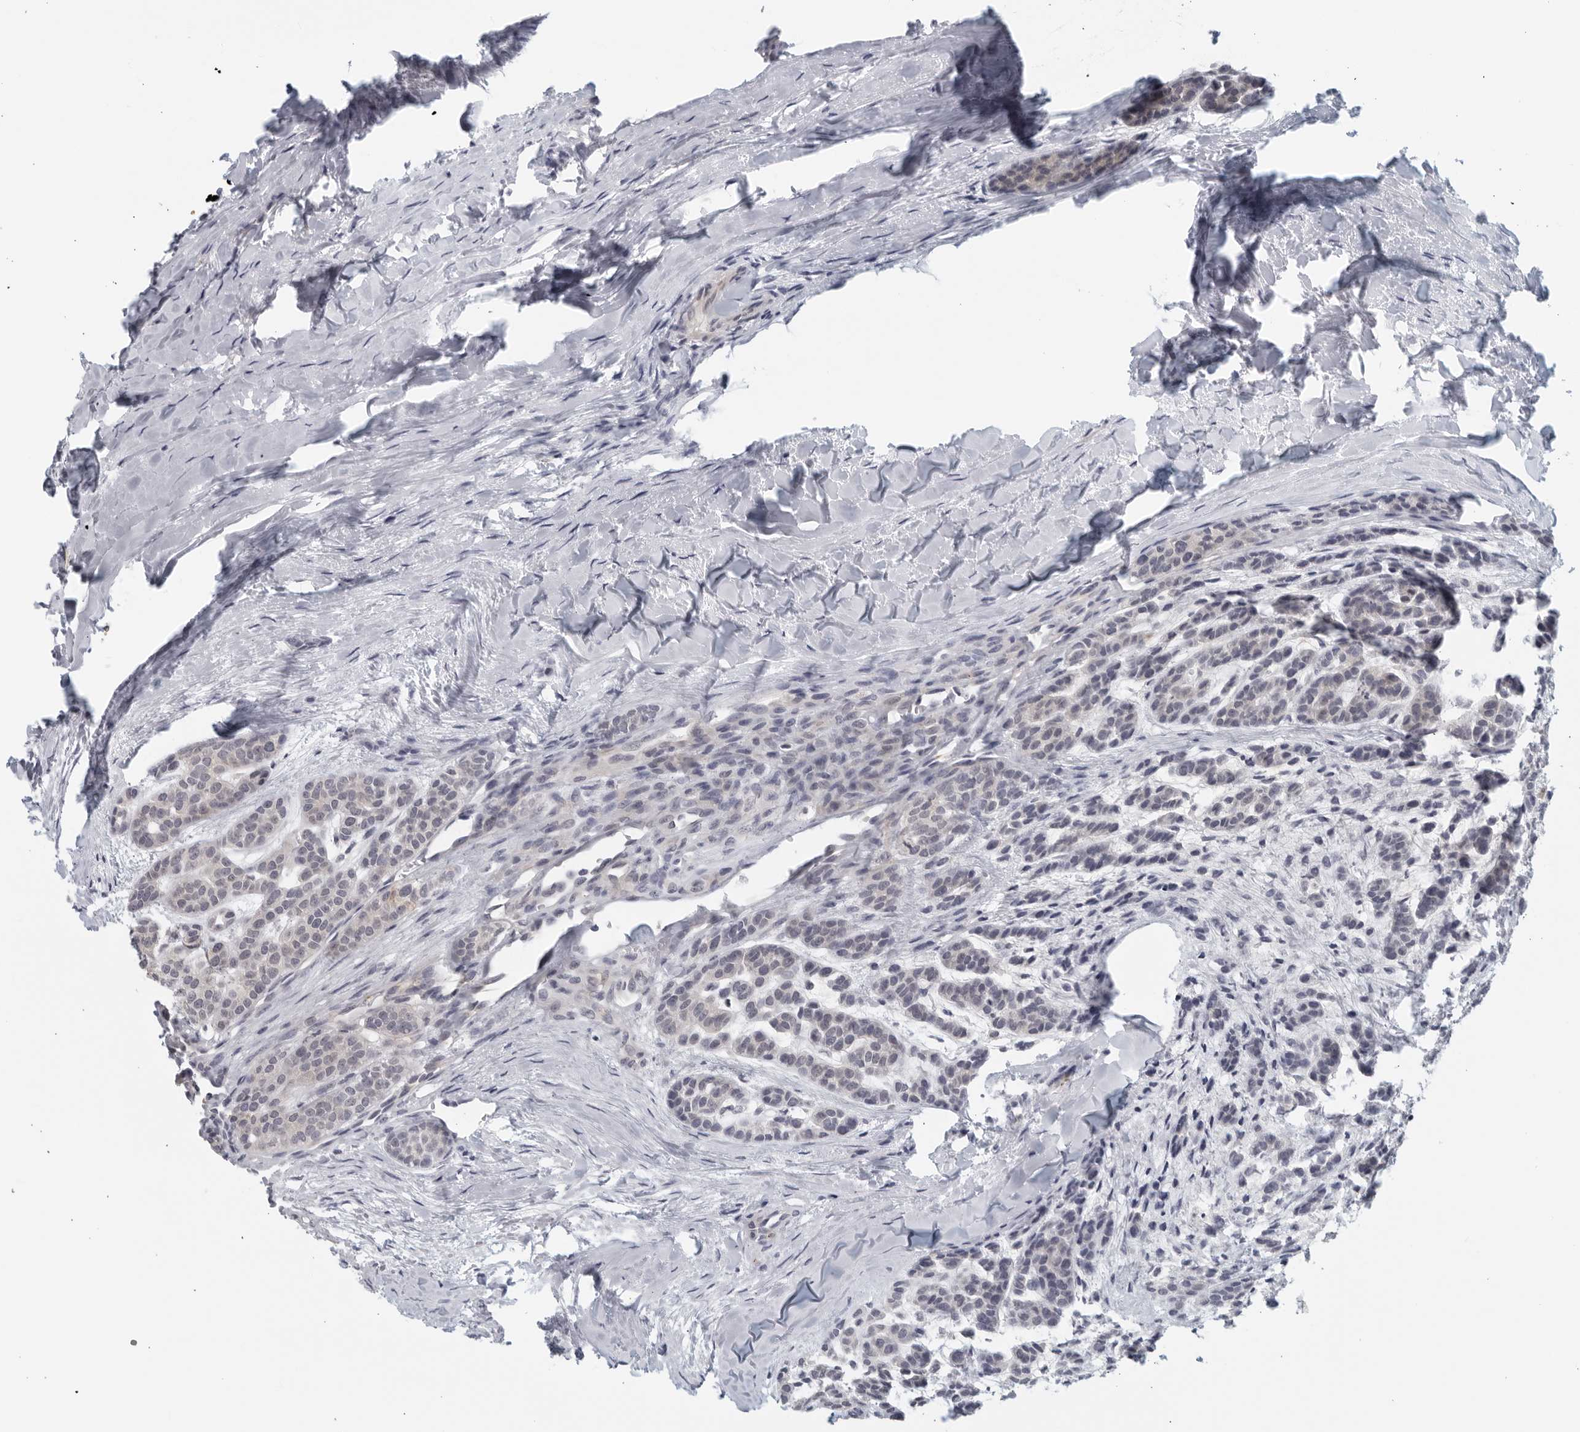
{"staining": {"intensity": "negative", "quantity": "none", "location": "none"}, "tissue": "head and neck cancer", "cell_type": "Tumor cells", "image_type": "cancer", "snomed": [{"axis": "morphology", "description": "Adenocarcinoma, NOS"}, {"axis": "morphology", "description": "Adenoma, NOS"}, {"axis": "topography", "description": "Head-Neck"}], "caption": "High magnification brightfield microscopy of head and neck adenocarcinoma stained with DAB (3,3'-diaminobenzidine) (brown) and counterstained with hematoxylin (blue): tumor cells show no significant staining.", "gene": "MATN1", "patient": {"sex": "female", "age": 55}}